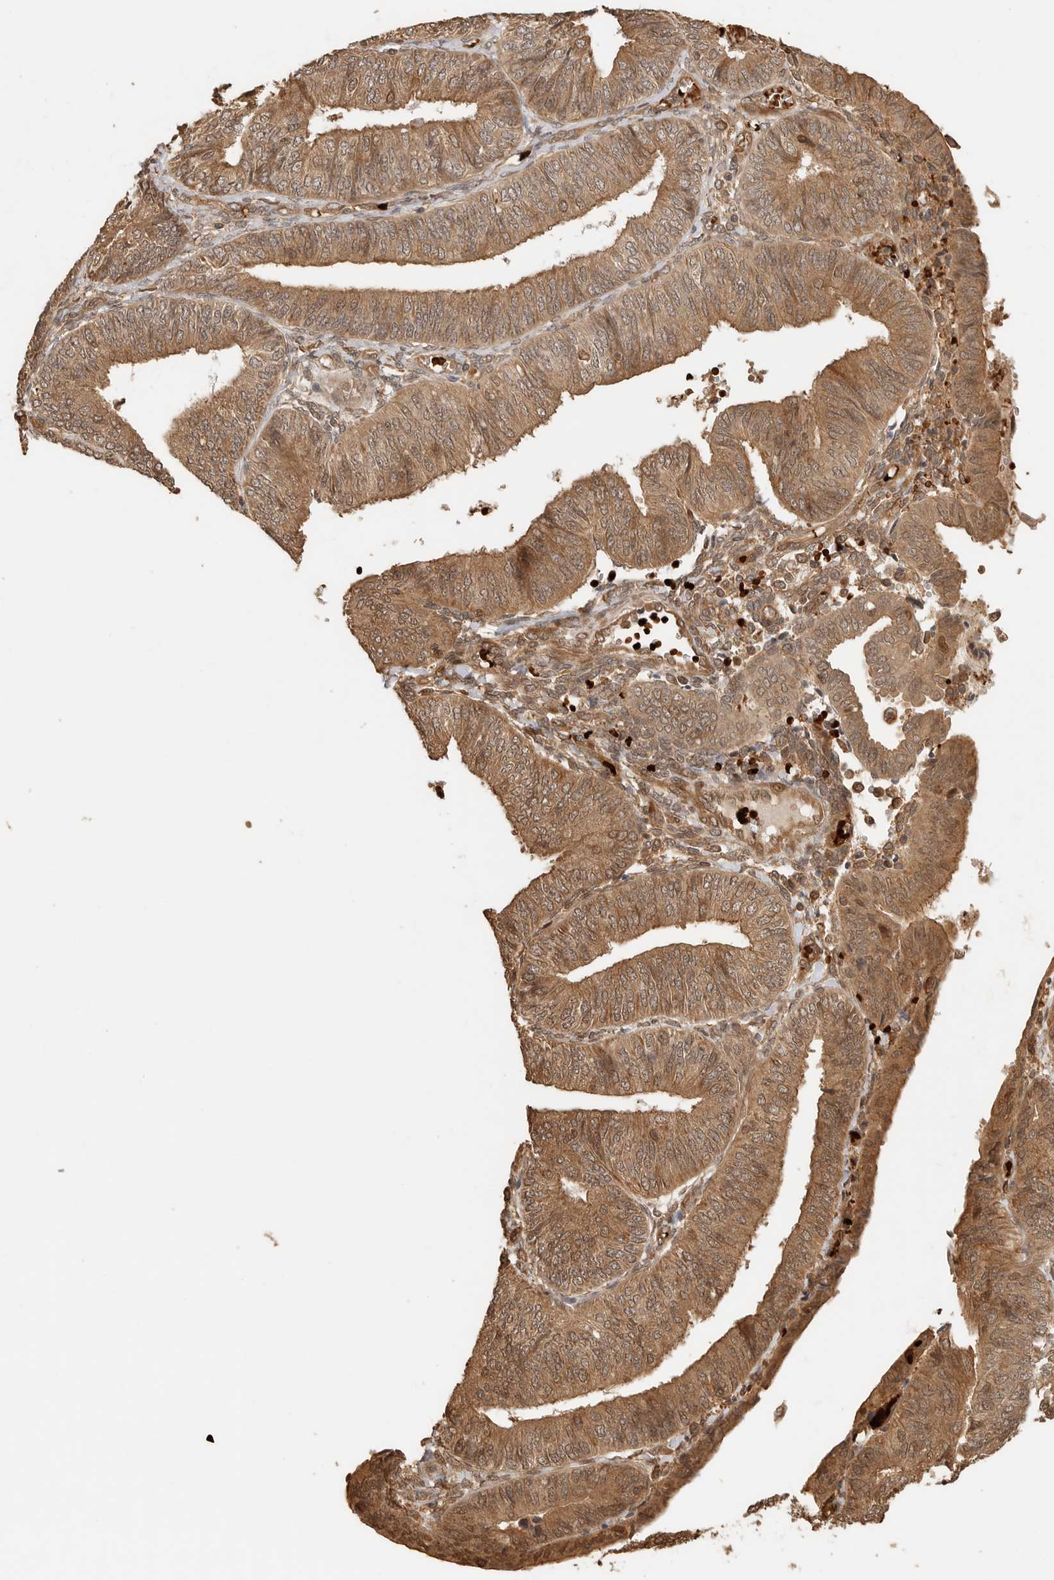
{"staining": {"intensity": "moderate", "quantity": ">75%", "location": "cytoplasmic/membranous"}, "tissue": "endometrial cancer", "cell_type": "Tumor cells", "image_type": "cancer", "snomed": [{"axis": "morphology", "description": "Adenocarcinoma, NOS"}, {"axis": "topography", "description": "Endometrium"}], "caption": "Immunohistochemical staining of adenocarcinoma (endometrial) displays medium levels of moderate cytoplasmic/membranous protein positivity in approximately >75% of tumor cells.", "gene": "OTUD6B", "patient": {"sex": "female", "age": 58}}